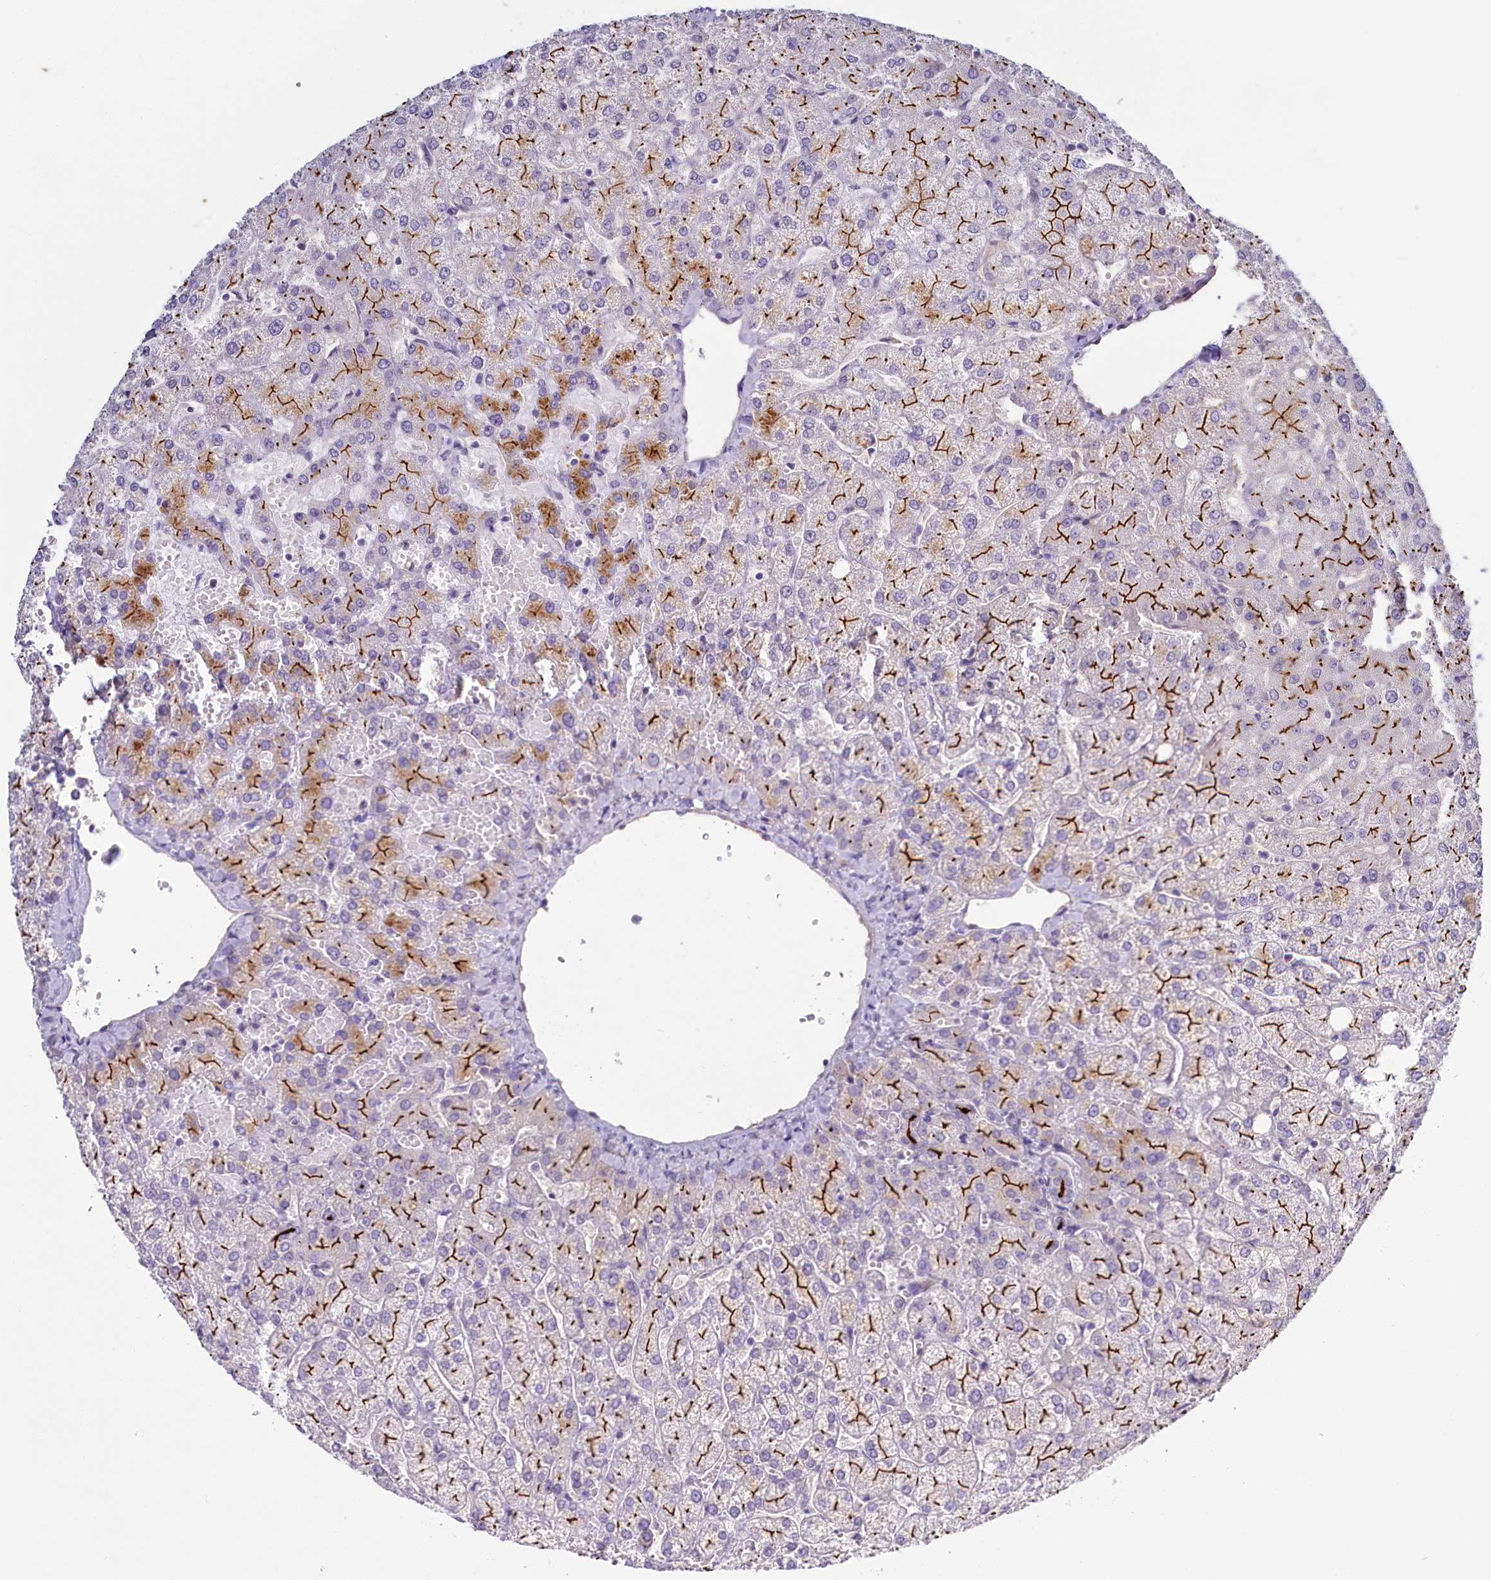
{"staining": {"intensity": "strong", "quantity": "<25%", "location": "cytoplasmic/membranous"}, "tissue": "liver", "cell_type": "Cholangiocytes", "image_type": "normal", "snomed": [{"axis": "morphology", "description": "Normal tissue, NOS"}, {"axis": "topography", "description": "Liver"}], "caption": "Liver stained for a protein displays strong cytoplasmic/membranous positivity in cholangiocytes. Immunohistochemistry (ihc) stains the protein of interest in brown and the nuclei are stained blue.", "gene": "PDE6D", "patient": {"sex": "female", "age": 54}}